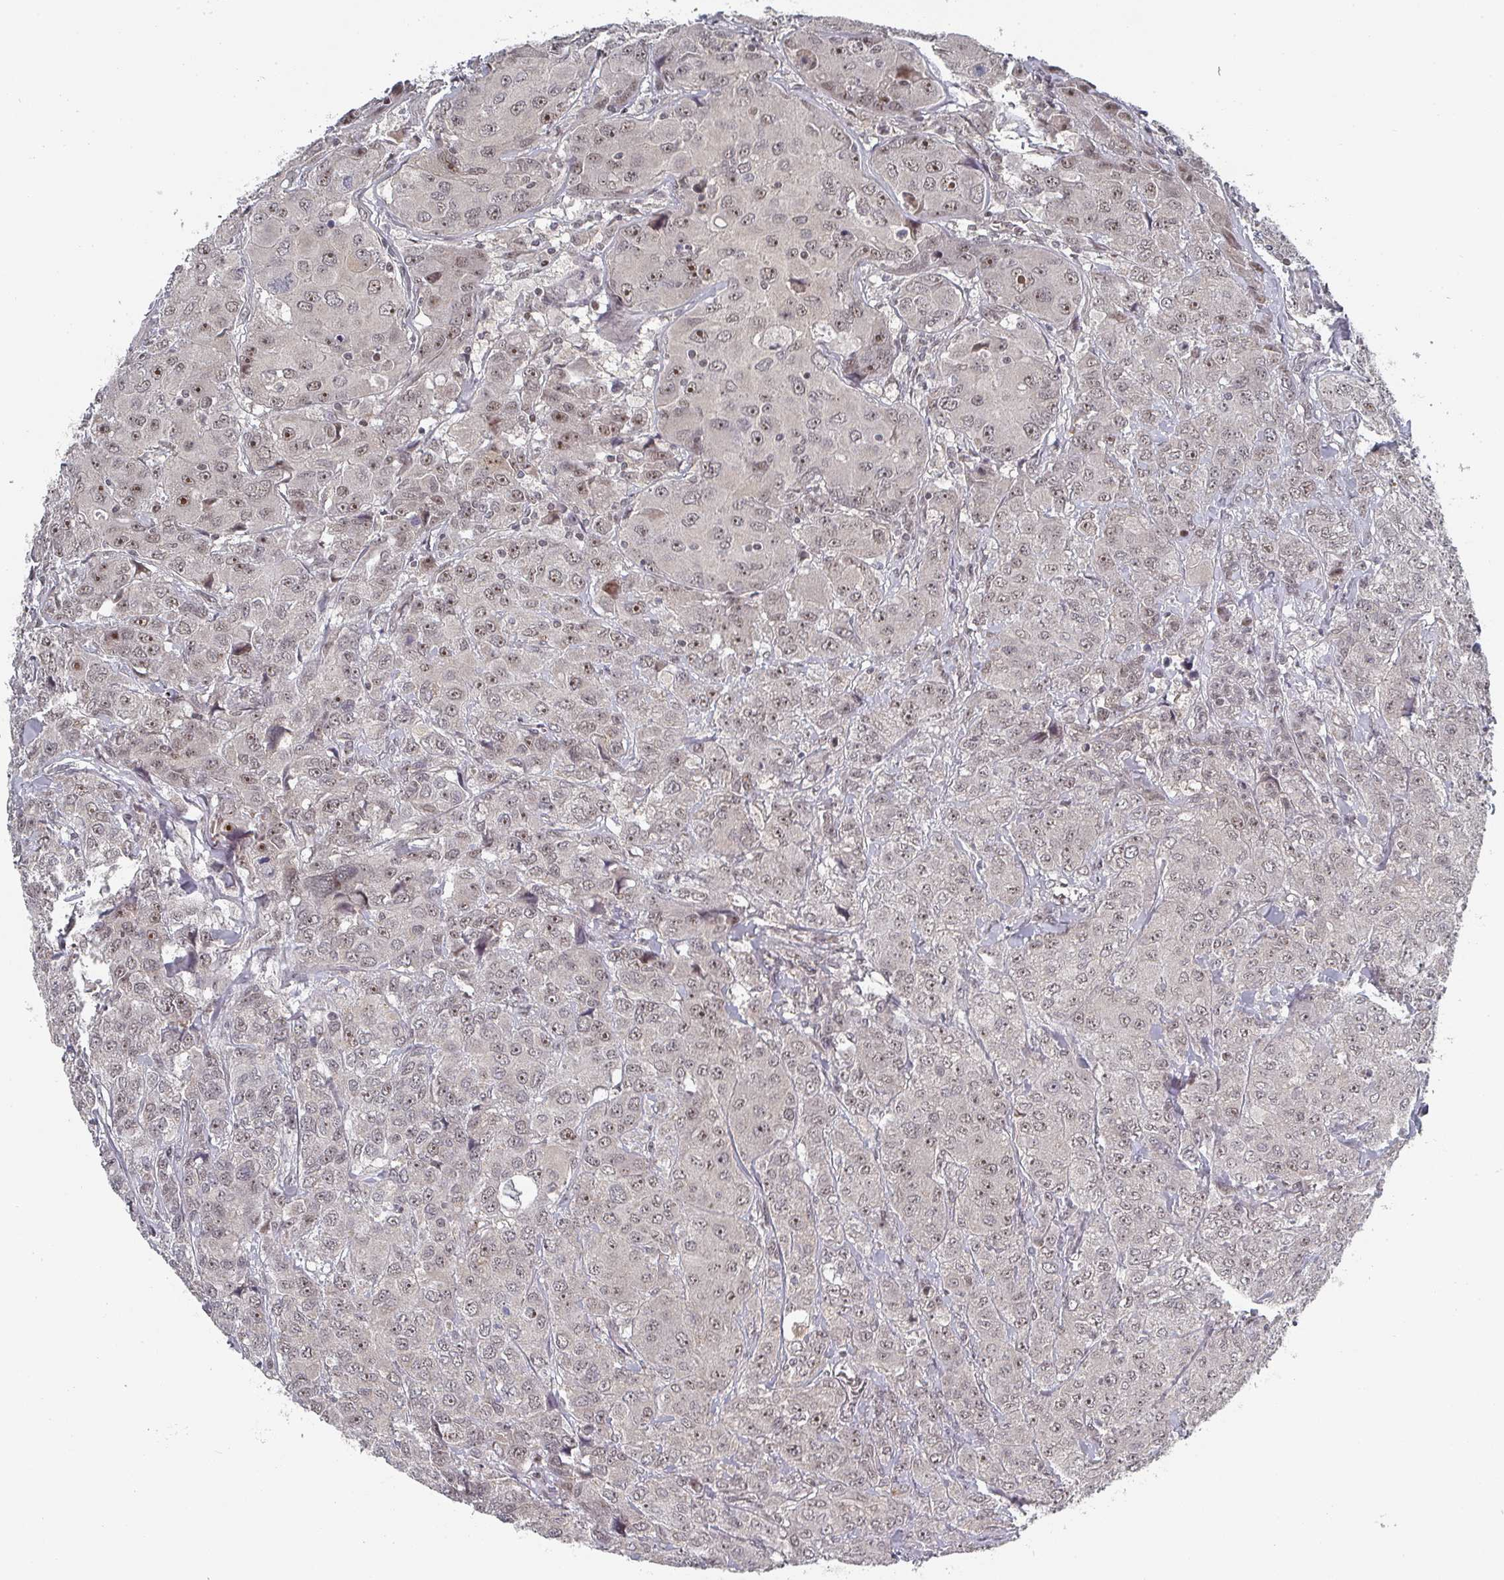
{"staining": {"intensity": "moderate", "quantity": ">75%", "location": "nuclear"}, "tissue": "breast cancer", "cell_type": "Tumor cells", "image_type": "cancer", "snomed": [{"axis": "morphology", "description": "Duct carcinoma"}, {"axis": "topography", "description": "Breast"}], "caption": "IHC image of human breast cancer (invasive ductal carcinoma) stained for a protein (brown), which demonstrates medium levels of moderate nuclear positivity in approximately >75% of tumor cells.", "gene": "KIF1C", "patient": {"sex": "female", "age": 43}}